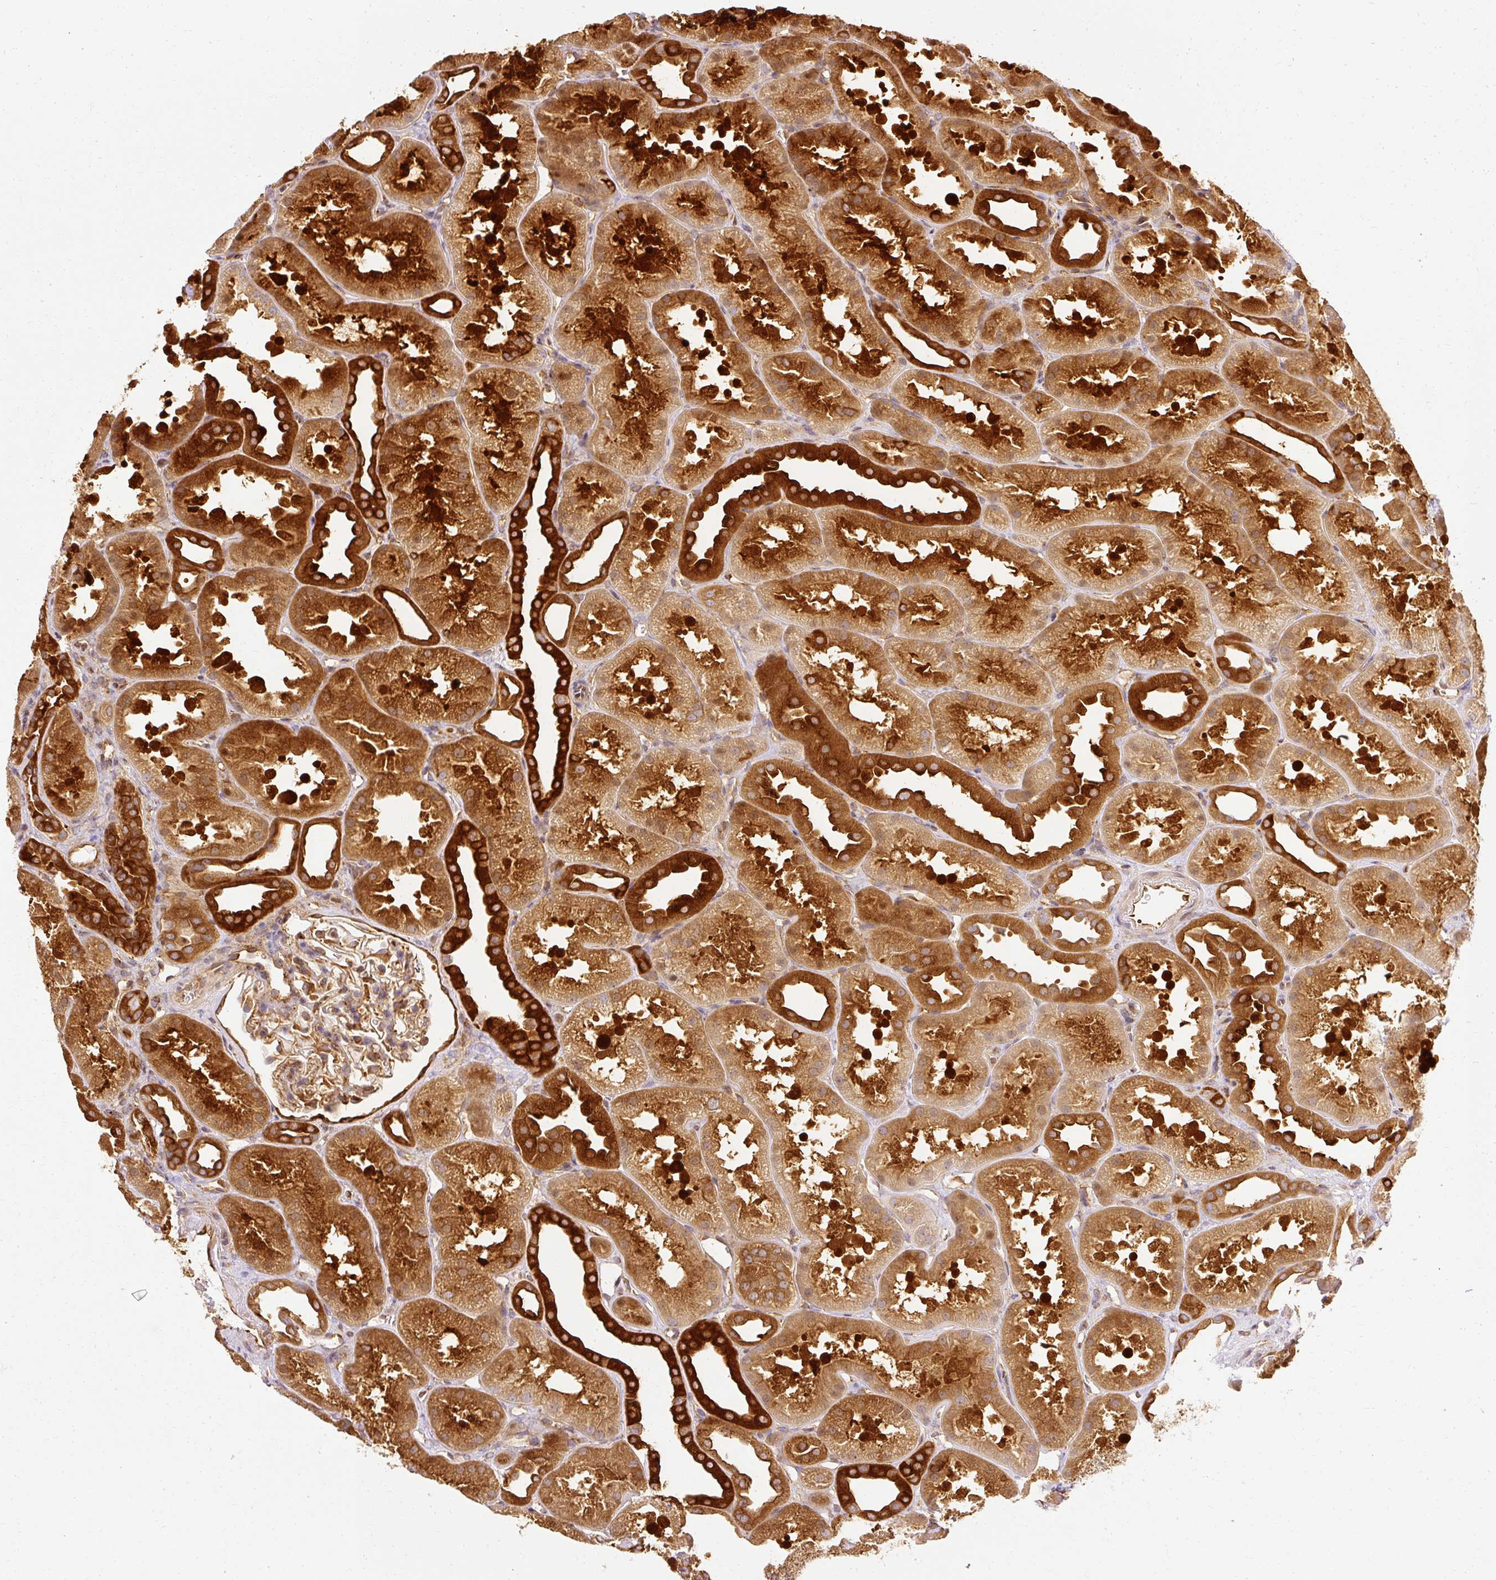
{"staining": {"intensity": "moderate", "quantity": "25%-75%", "location": "cytoplasmic/membranous"}, "tissue": "kidney", "cell_type": "Cells in glomeruli", "image_type": "normal", "snomed": [{"axis": "morphology", "description": "Normal tissue, NOS"}, {"axis": "topography", "description": "Kidney"}], "caption": "High-power microscopy captured an IHC histopathology image of benign kidney, revealing moderate cytoplasmic/membranous staining in about 25%-75% of cells in glomeruli.", "gene": "ARMH3", "patient": {"sex": "male", "age": 61}}